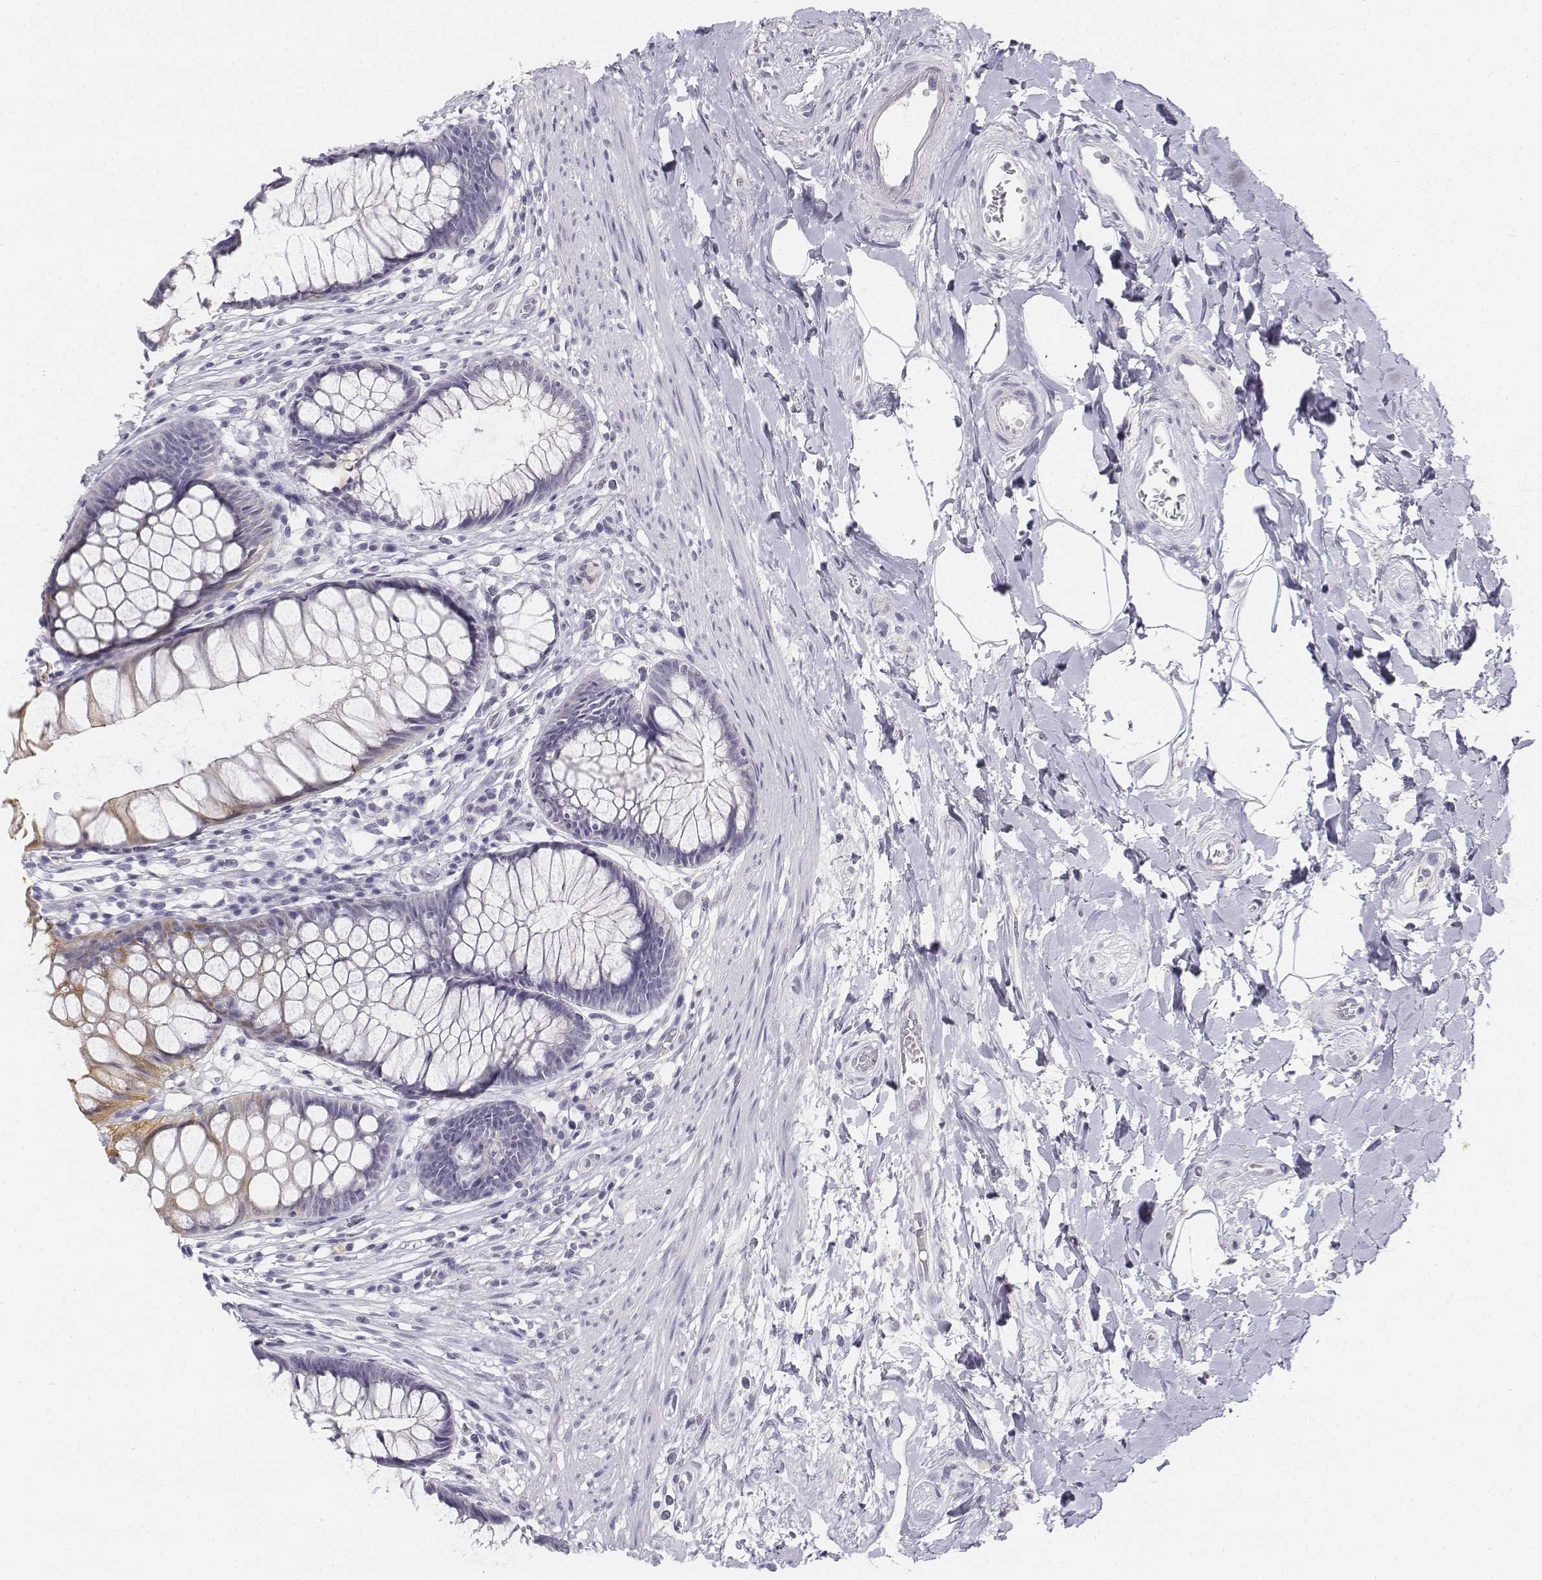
{"staining": {"intensity": "moderate", "quantity": "<25%", "location": "cytoplasmic/membranous"}, "tissue": "rectum", "cell_type": "Glandular cells", "image_type": "normal", "snomed": [{"axis": "morphology", "description": "Normal tissue, NOS"}, {"axis": "topography", "description": "Smooth muscle"}, {"axis": "topography", "description": "Rectum"}], "caption": "Rectum stained for a protein exhibits moderate cytoplasmic/membranous positivity in glandular cells. The staining was performed using DAB (3,3'-diaminobenzidine) to visualize the protein expression in brown, while the nuclei were stained in blue with hematoxylin (Magnification: 20x).", "gene": "UCN2", "patient": {"sex": "male", "age": 53}}